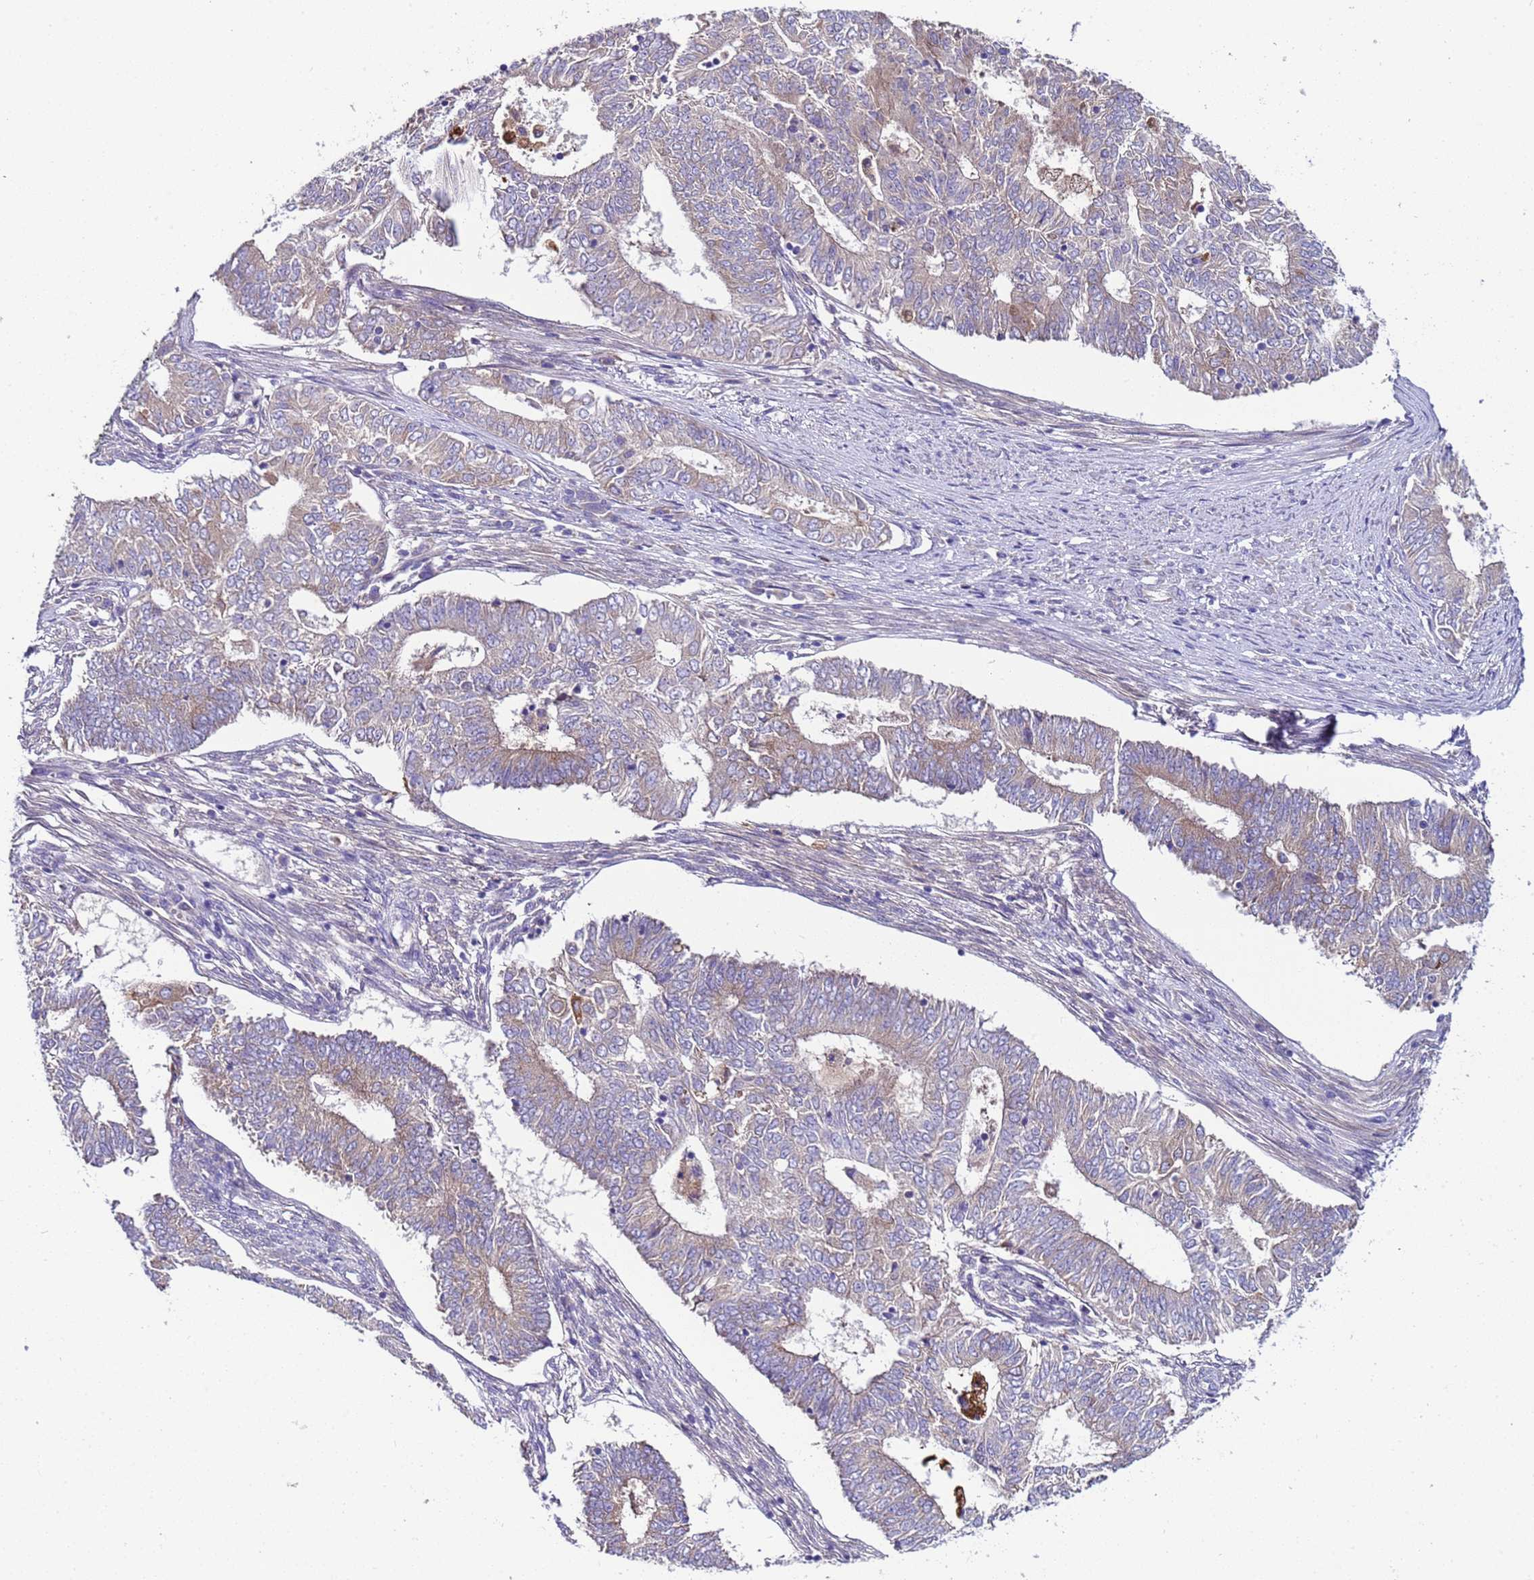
{"staining": {"intensity": "negative", "quantity": "none", "location": "none"}, "tissue": "endometrial cancer", "cell_type": "Tumor cells", "image_type": "cancer", "snomed": [{"axis": "morphology", "description": "Adenocarcinoma, NOS"}, {"axis": "topography", "description": "Endometrium"}], "caption": "Immunohistochemical staining of human endometrial cancer displays no significant positivity in tumor cells.", "gene": "PAQR7", "patient": {"sex": "female", "age": 62}}